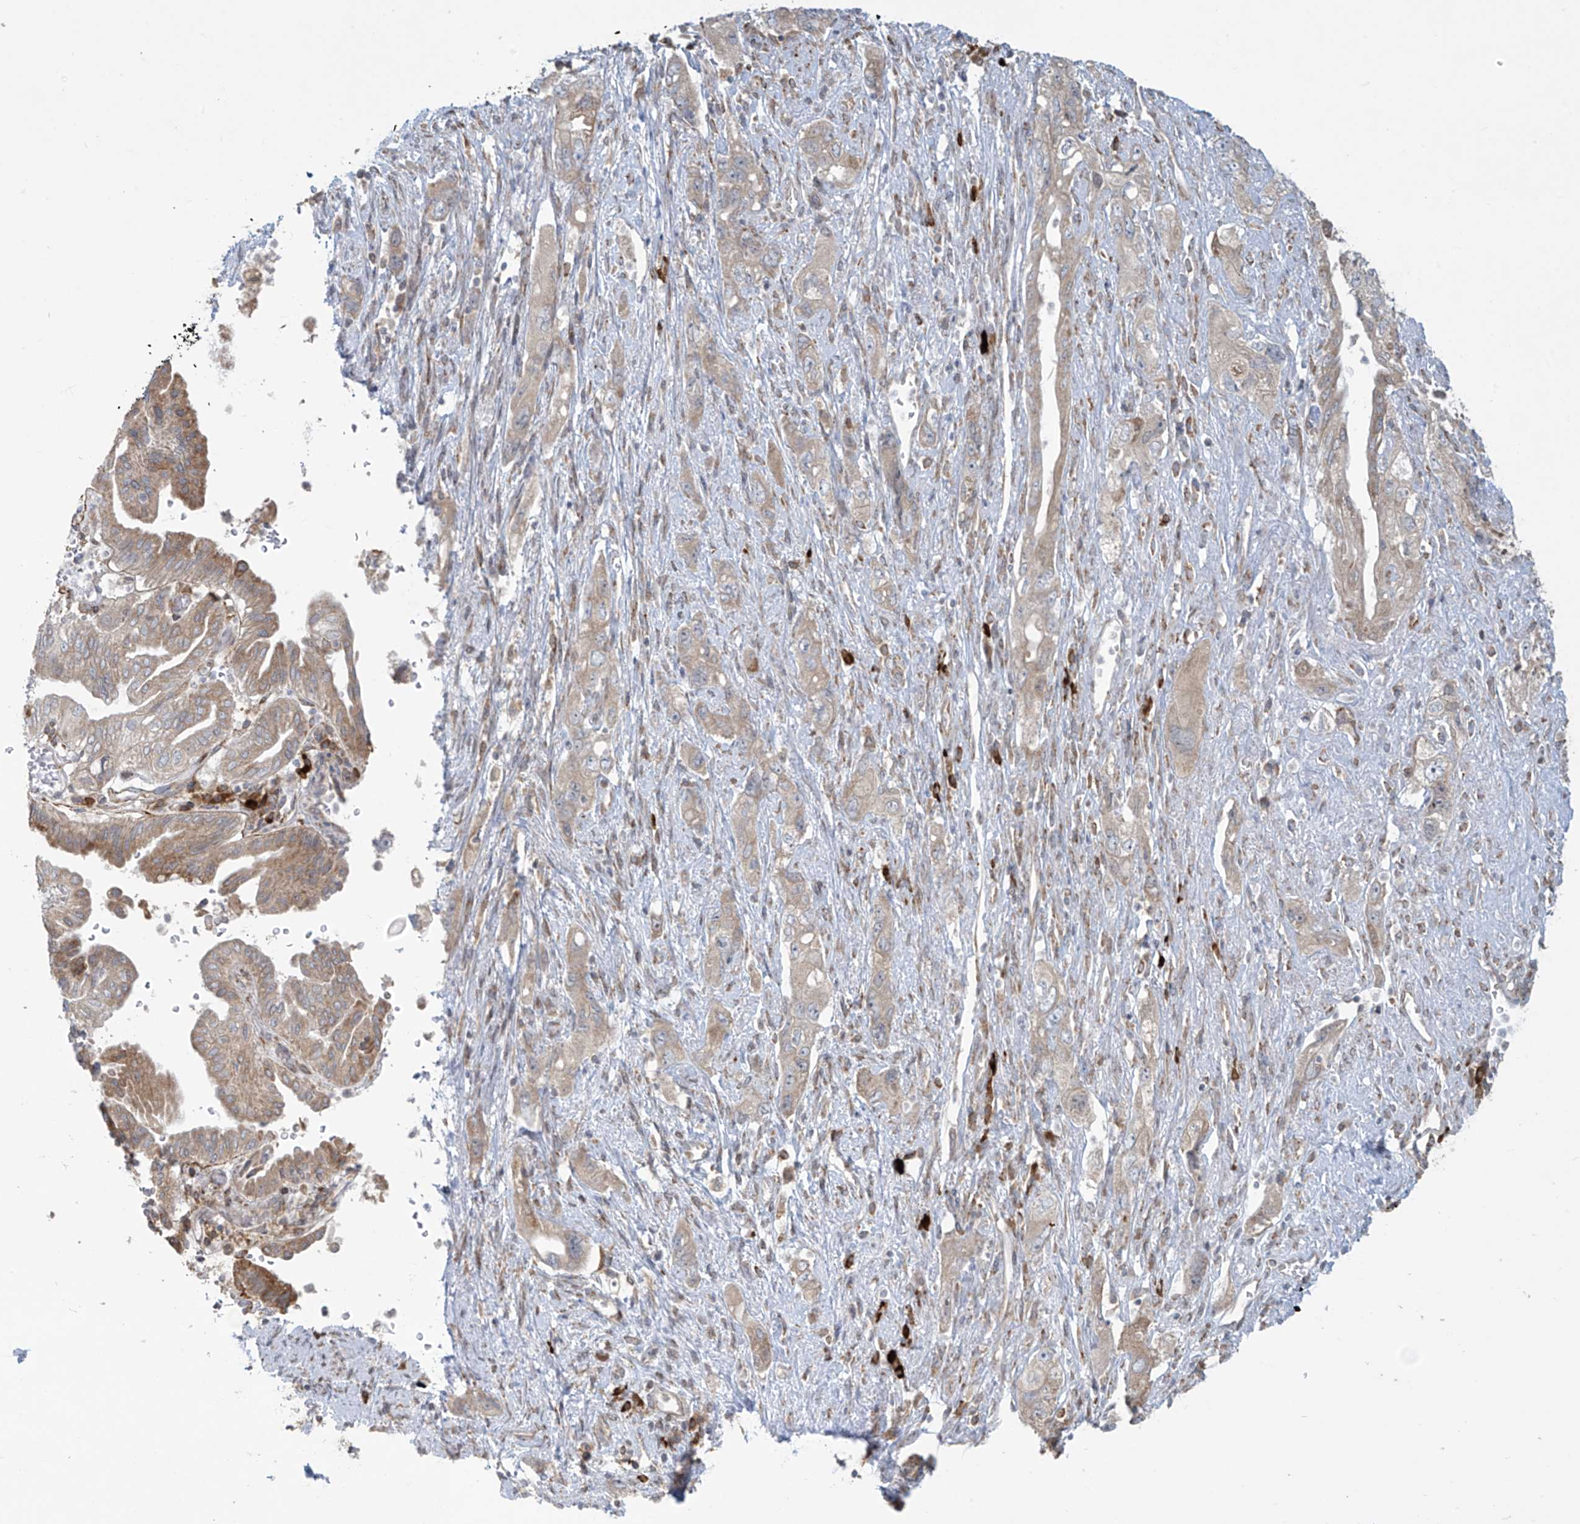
{"staining": {"intensity": "moderate", "quantity": ">75%", "location": "cytoplasmic/membranous"}, "tissue": "pancreatic cancer", "cell_type": "Tumor cells", "image_type": "cancer", "snomed": [{"axis": "morphology", "description": "Adenocarcinoma, NOS"}, {"axis": "topography", "description": "Pancreas"}], "caption": "Protein staining of pancreatic adenocarcinoma tissue shows moderate cytoplasmic/membranous staining in approximately >75% of tumor cells. (brown staining indicates protein expression, while blue staining denotes nuclei).", "gene": "PPAT", "patient": {"sex": "female", "age": 73}}